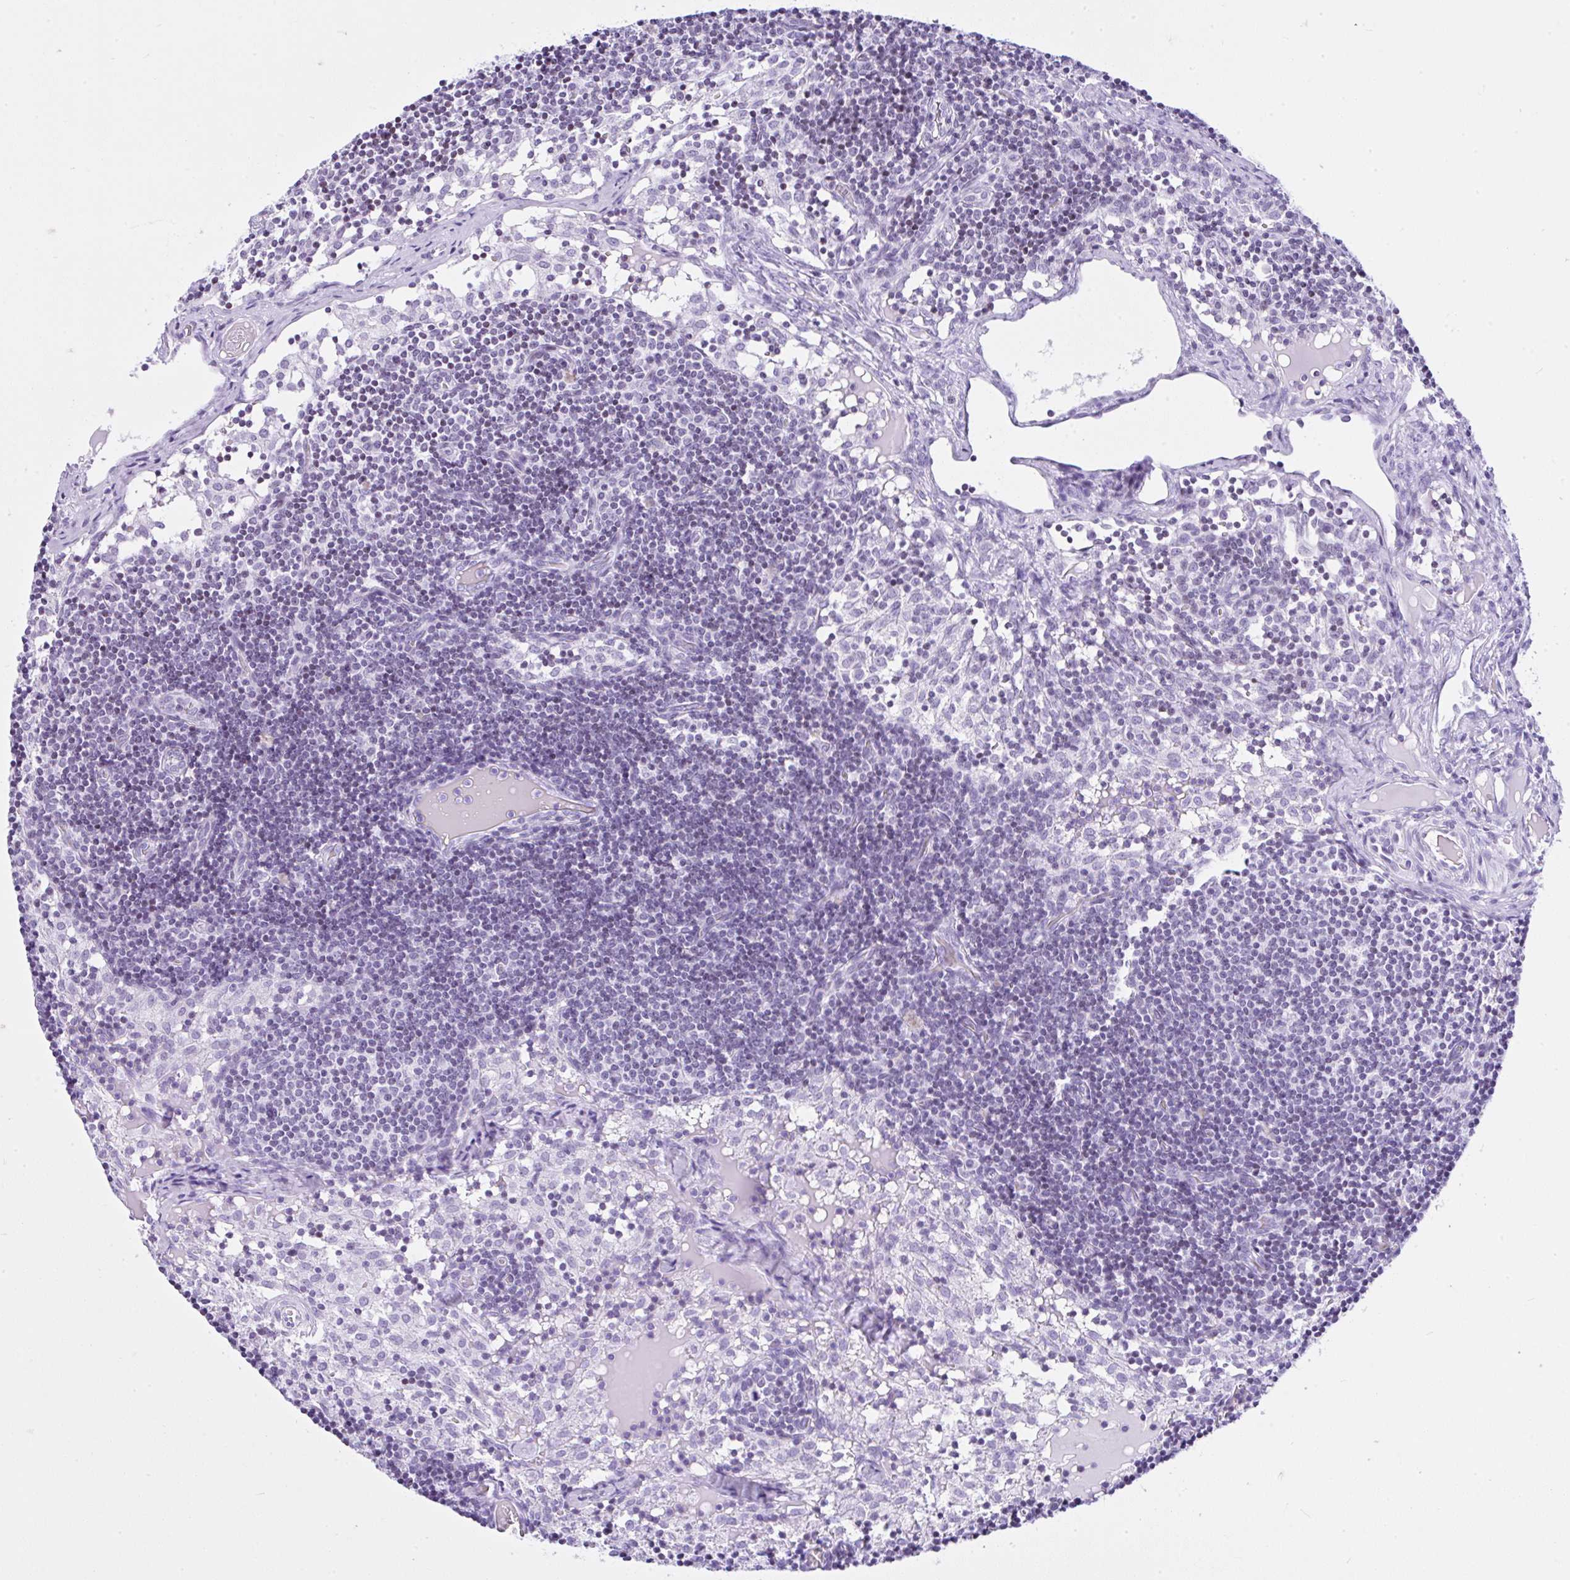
{"staining": {"intensity": "negative", "quantity": "none", "location": "none"}, "tissue": "lymph node", "cell_type": "Germinal center cells", "image_type": "normal", "snomed": [{"axis": "morphology", "description": "Normal tissue, NOS"}, {"axis": "topography", "description": "Lymph node"}], "caption": "DAB immunohistochemical staining of unremarkable human lymph node shows no significant expression in germinal center cells. Nuclei are stained in blue.", "gene": "KRT27", "patient": {"sex": "female", "age": 31}}